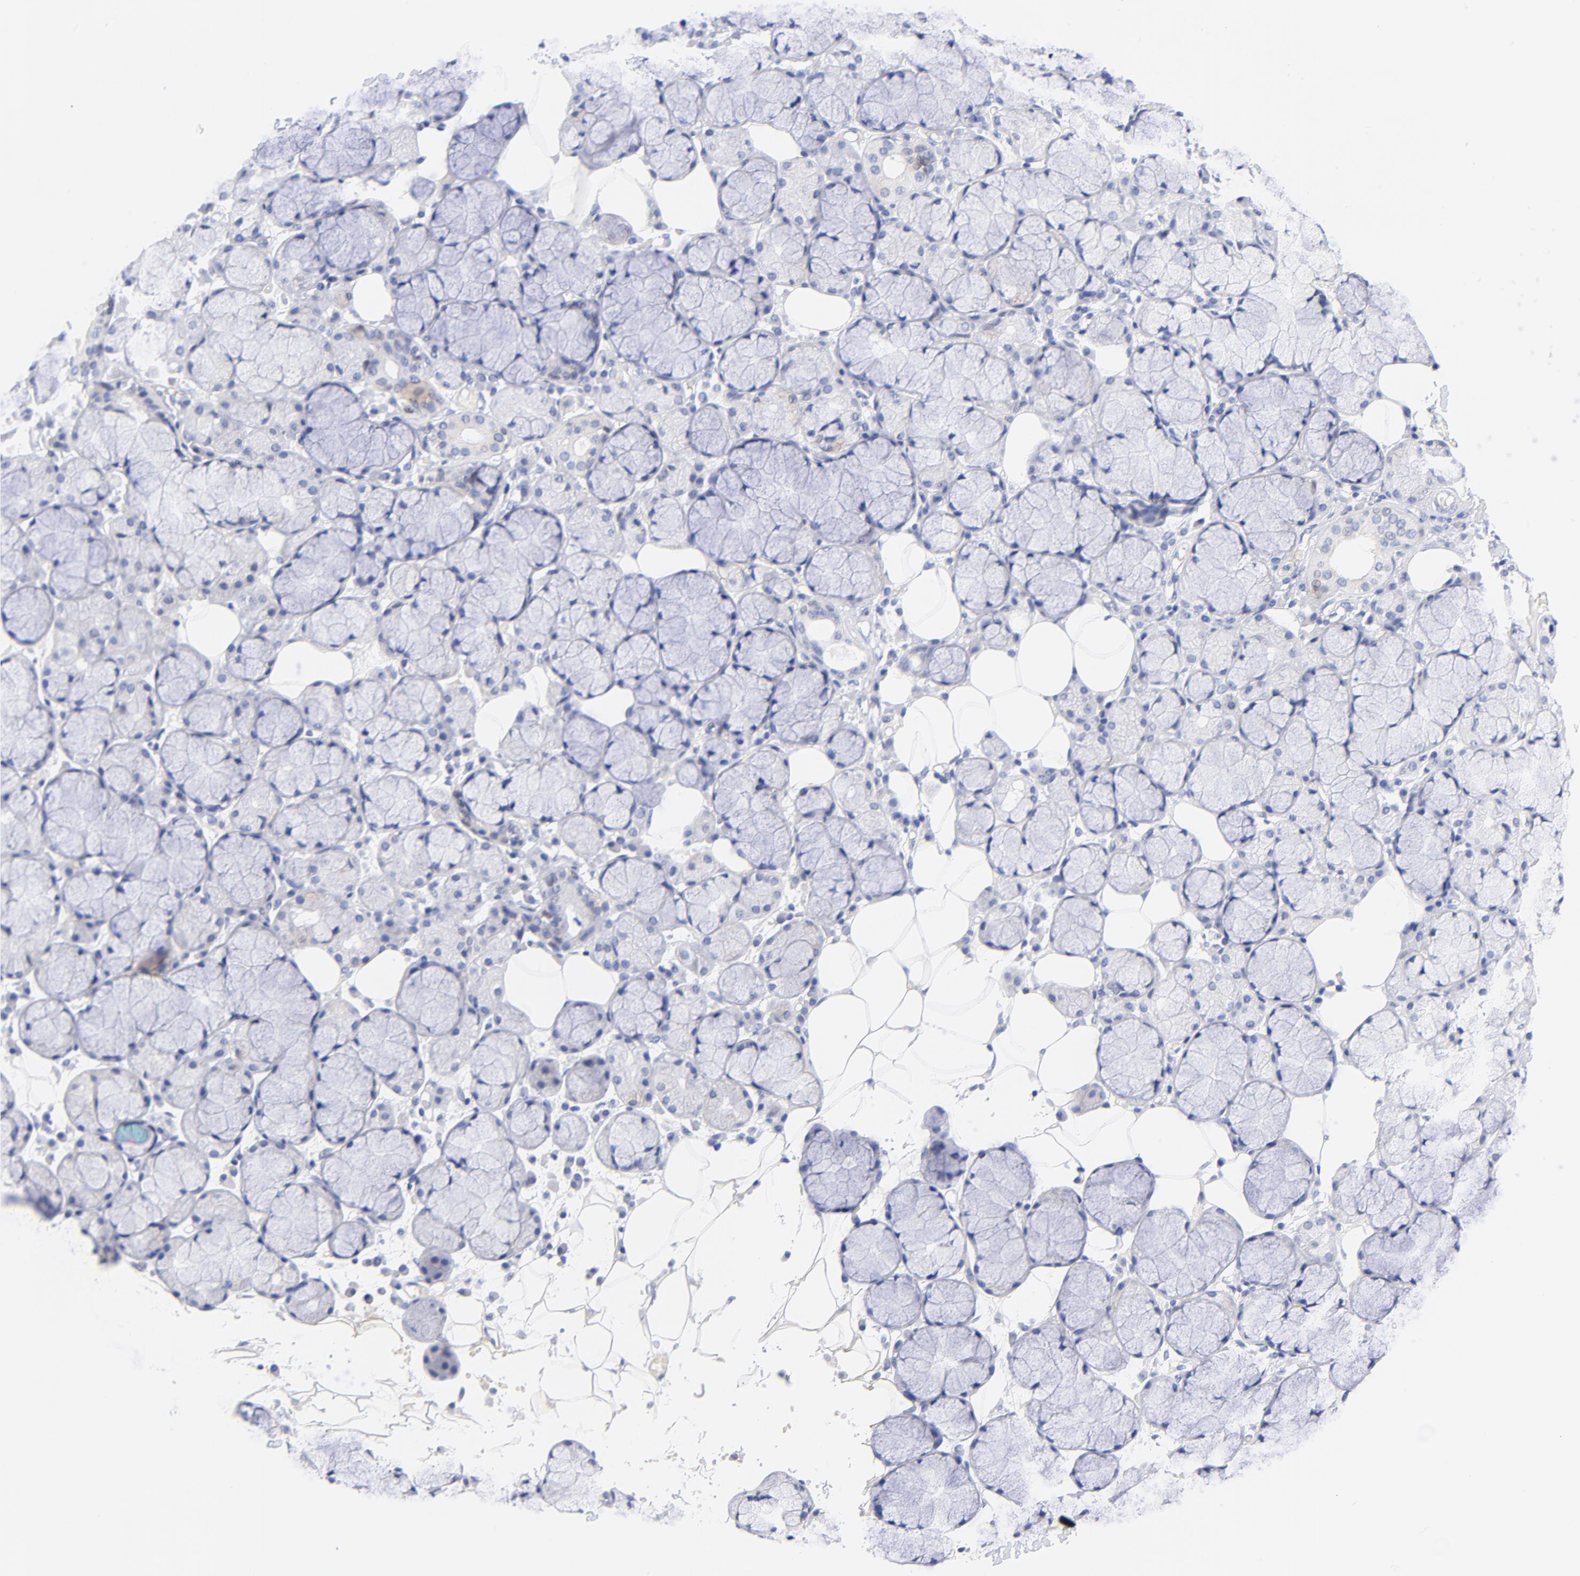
{"staining": {"intensity": "negative", "quantity": "none", "location": "none"}, "tissue": "salivary gland", "cell_type": "Glandular cells", "image_type": "normal", "snomed": [{"axis": "morphology", "description": "Normal tissue, NOS"}, {"axis": "topography", "description": "Skeletal muscle"}, {"axis": "topography", "description": "Oral tissue"}, {"axis": "topography", "description": "Salivary gland"}, {"axis": "topography", "description": "Peripheral nerve tissue"}], "caption": "This is an IHC photomicrograph of unremarkable human salivary gland. There is no positivity in glandular cells.", "gene": "FAM117B", "patient": {"sex": "male", "age": 54}}